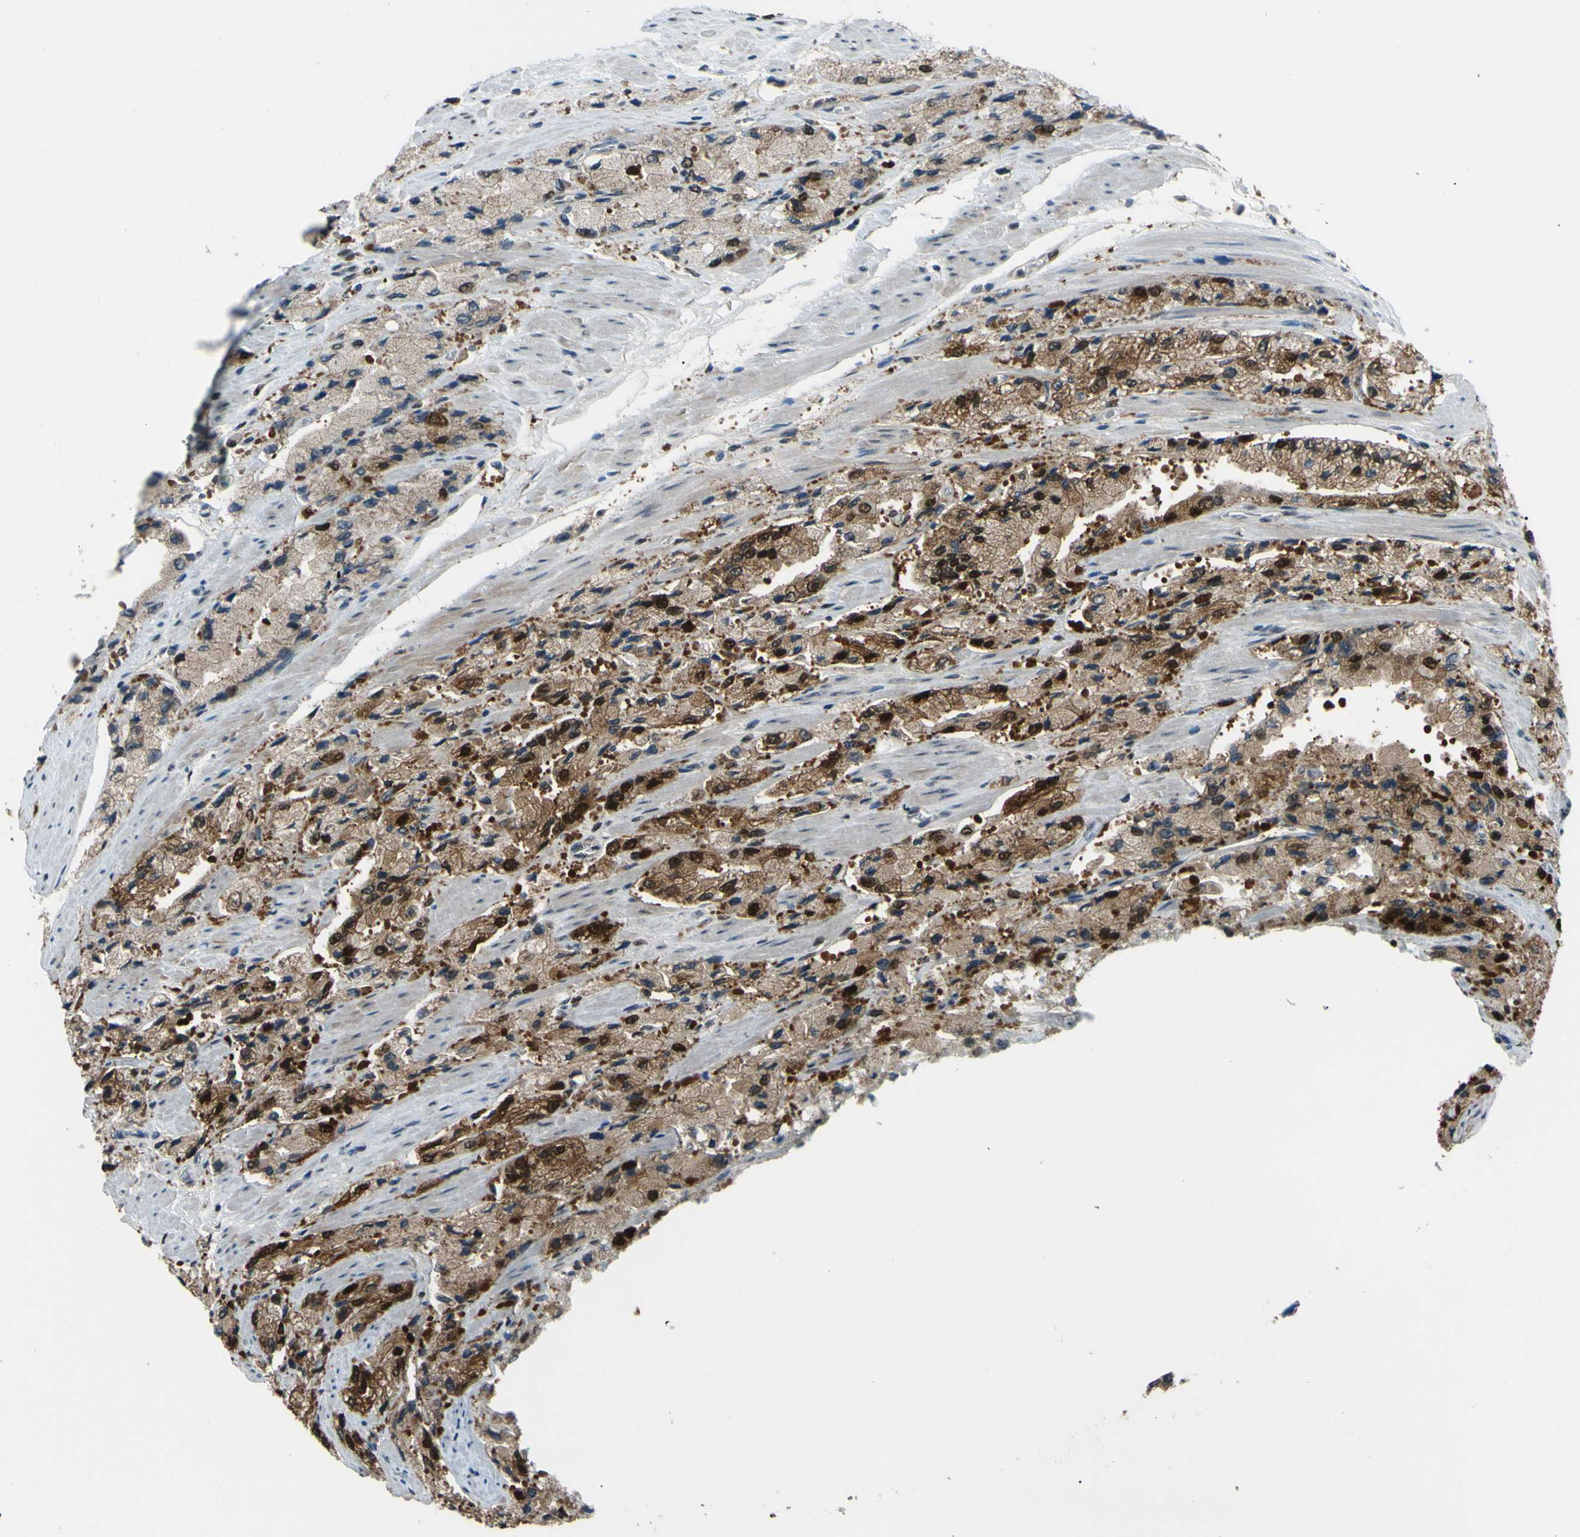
{"staining": {"intensity": "strong", "quantity": ">75%", "location": "cytoplasmic/membranous,nuclear"}, "tissue": "prostate cancer", "cell_type": "Tumor cells", "image_type": "cancer", "snomed": [{"axis": "morphology", "description": "Adenocarcinoma, High grade"}, {"axis": "topography", "description": "Prostate"}], "caption": "Brown immunohistochemical staining in human prostate cancer (adenocarcinoma (high-grade)) displays strong cytoplasmic/membranous and nuclear expression in about >75% of tumor cells. Using DAB (3,3'-diaminobenzidine) (brown) and hematoxylin (blue) stains, captured at high magnification using brightfield microscopy.", "gene": "FKBP5", "patient": {"sex": "male", "age": 58}}